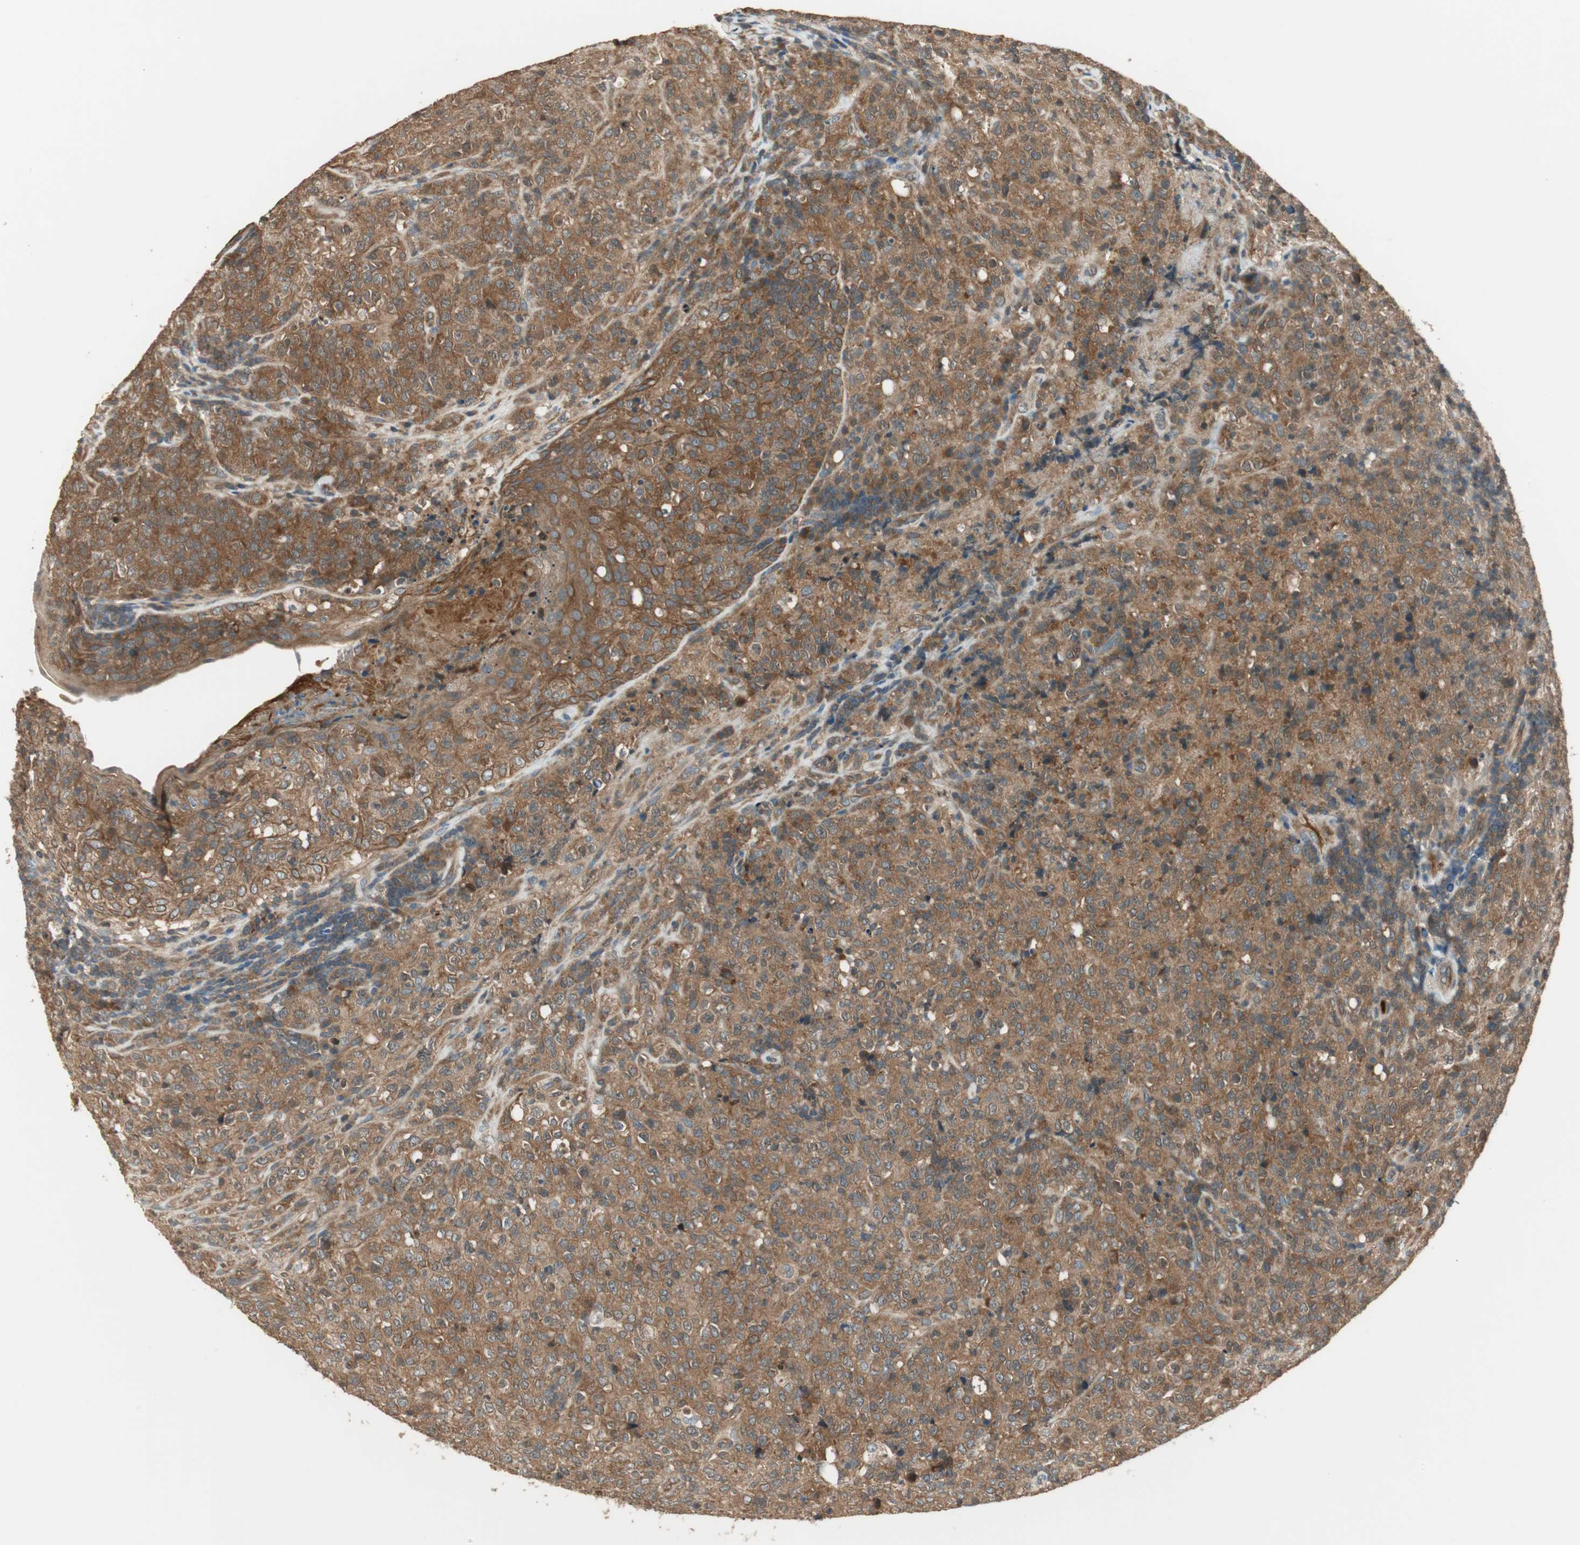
{"staining": {"intensity": "moderate", "quantity": ">75%", "location": "cytoplasmic/membranous"}, "tissue": "lymphoma", "cell_type": "Tumor cells", "image_type": "cancer", "snomed": [{"axis": "morphology", "description": "Malignant lymphoma, non-Hodgkin's type, High grade"}, {"axis": "topography", "description": "Tonsil"}], "caption": "High-grade malignant lymphoma, non-Hodgkin's type tissue shows moderate cytoplasmic/membranous staining in about >75% of tumor cells", "gene": "PFDN5", "patient": {"sex": "female", "age": 36}}